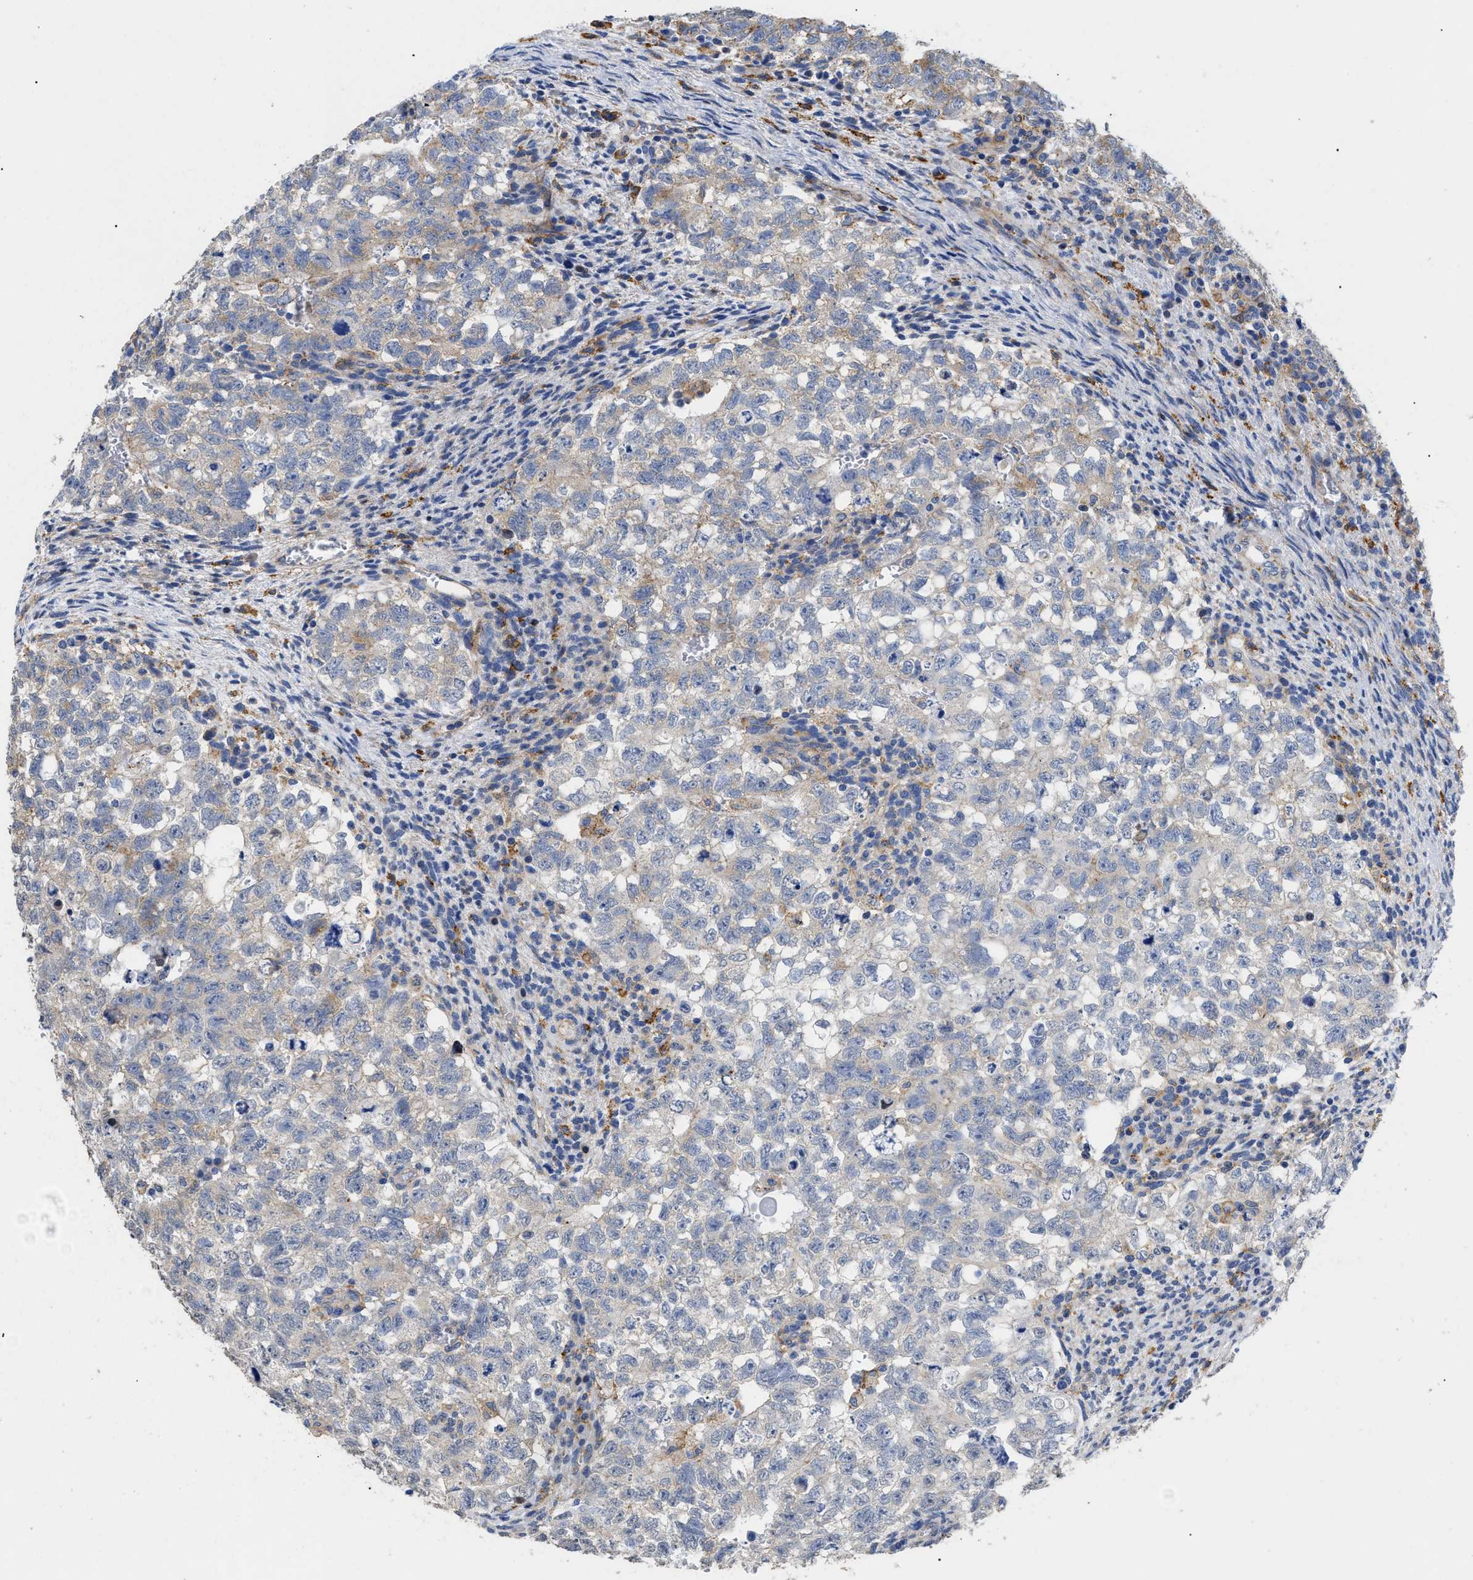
{"staining": {"intensity": "weak", "quantity": "25%-75%", "location": "cytoplasmic/membranous"}, "tissue": "testis cancer", "cell_type": "Tumor cells", "image_type": "cancer", "snomed": [{"axis": "morphology", "description": "Seminoma, NOS"}, {"axis": "morphology", "description": "Carcinoma, Embryonal, NOS"}, {"axis": "topography", "description": "Testis"}], "caption": "Protein staining of seminoma (testis) tissue exhibits weak cytoplasmic/membranous staining in approximately 25%-75% of tumor cells.", "gene": "SFXN5", "patient": {"sex": "male", "age": 38}}